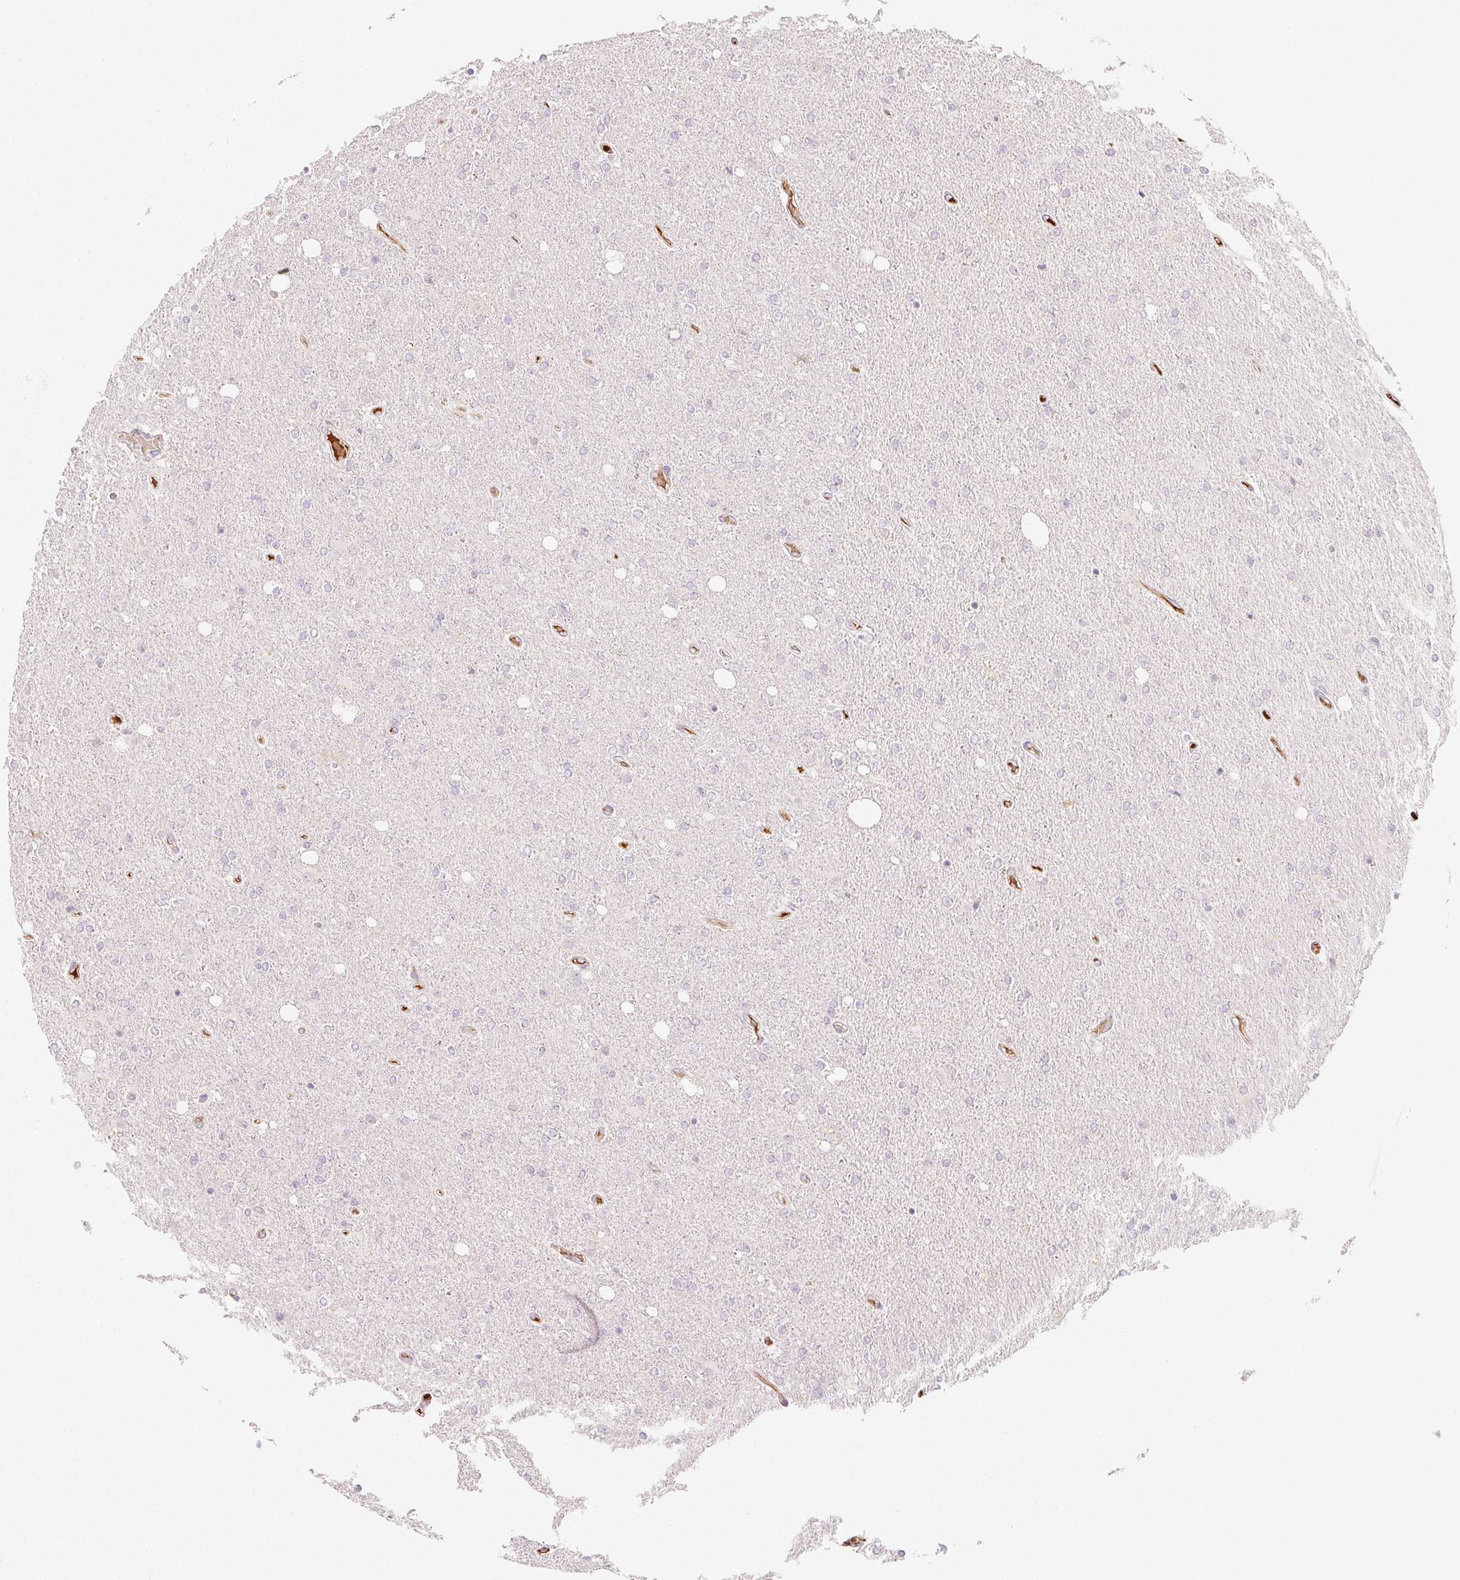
{"staining": {"intensity": "negative", "quantity": "none", "location": "none"}, "tissue": "glioma", "cell_type": "Tumor cells", "image_type": "cancer", "snomed": [{"axis": "morphology", "description": "Glioma, malignant, High grade"}, {"axis": "topography", "description": "Cerebral cortex"}], "caption": "Tumor cells are negative for brown protein staining in malignant high-grade glioma. Nuclei are stained in blue.", "gene": "AFM", "patient": {"sex": "male", "age": 70}}